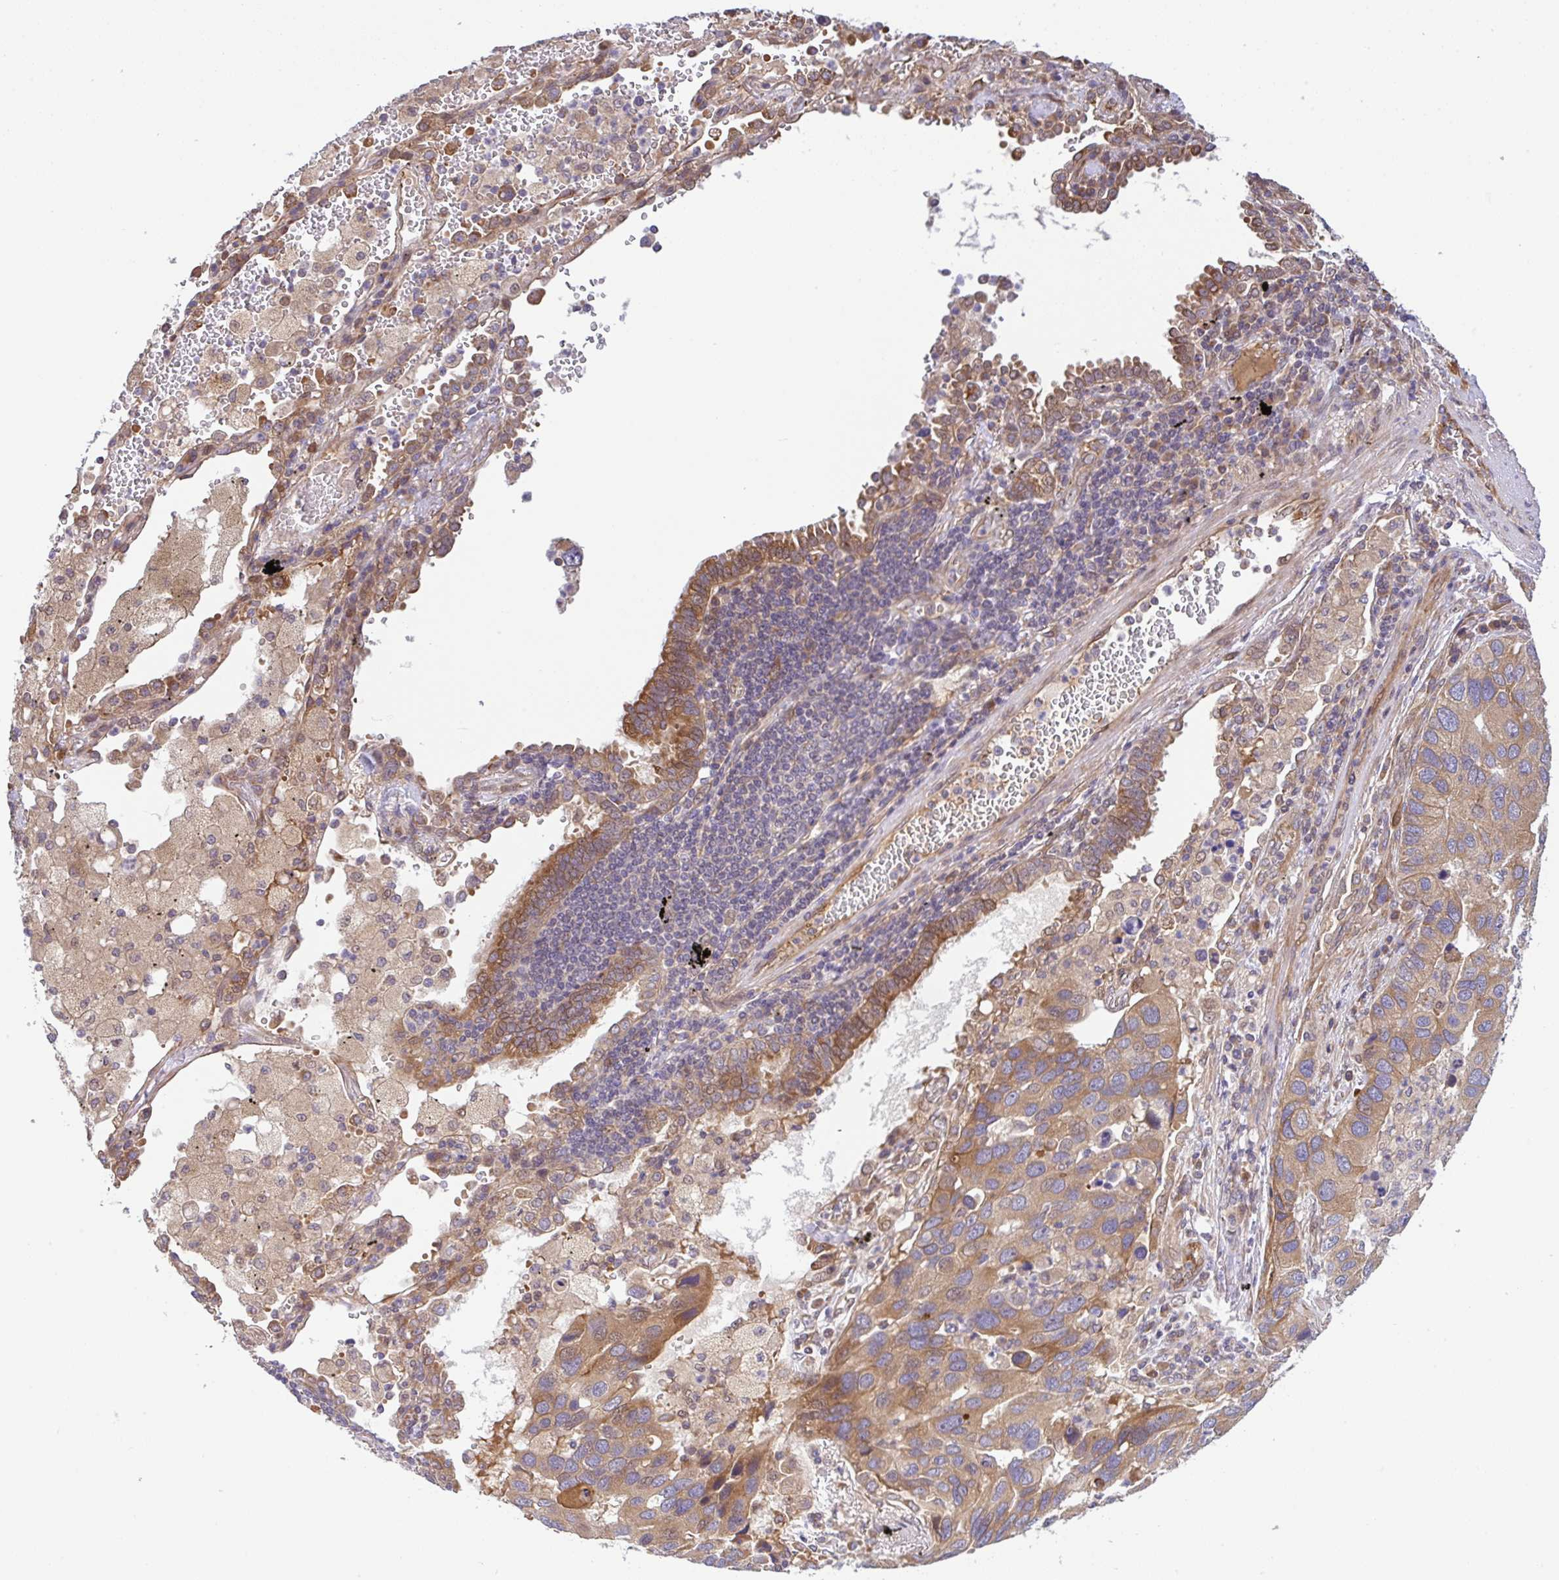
{"staining": {"intensity": "moderate", "quantity": ">75%", "location": "cytoplasmic/membranous"}, "tissue": "lung cancer", "cell_type": "Tumor cells", "image_type": "cancer", "snomed": [{"axis": "morphology", "description": "Aneuploidy"}, {"axis": "morphology", "description": "Adenocarcinoma, NOS"}, {"axis": "topography", "description": "Lymph node"}, {"axis": "topography", "description": "Lung"}], "caption": "The immunohistochemical stain highlights moderate cytoplasmic/membranous staining in tumor cells of adenocarcinoma (lung) tissue.", "gene": "UBE4A", "patient": {"sex": "female", "age": 74}}